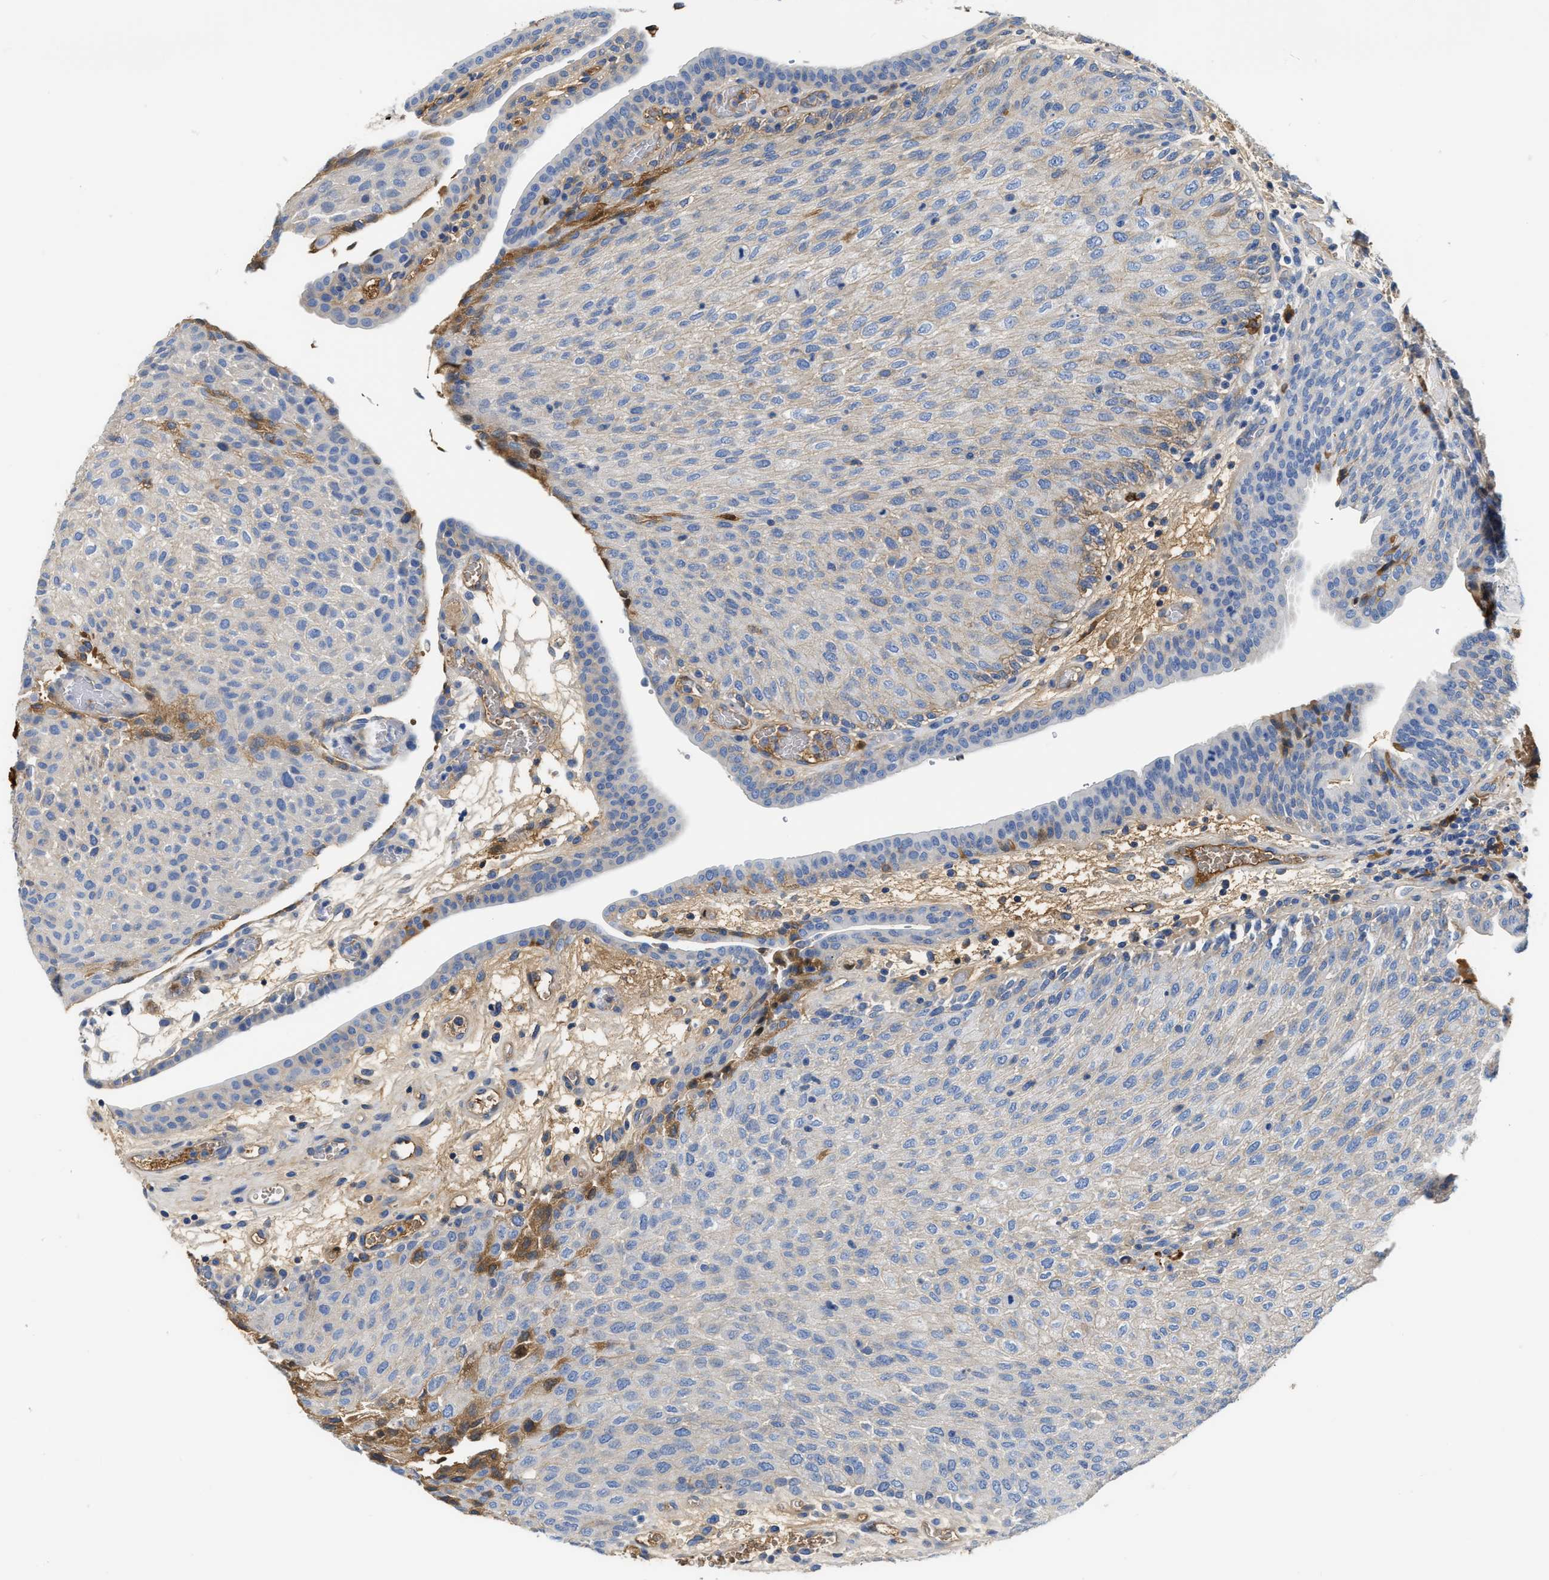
{"staining": {"intensity": "weak", "quantity": "<25%", "location": "cytoplasmic/membranous"}, "tissue": "urothelial cancer", "cell_type": "Tumor cells", "image_type": "cancer", "snomed": [{"axis": "morphology", "description": "Urothelial carcinoma, Low grade"}, {"axis": "morphology", "description": "Urothelial carcinoma, High grade"}, {"axis": "topography", "description": "Urinary bladder"}], "caption": "Immunohistochemistry (IHC) photomicrograph of neoplastic tissue: low-grade urothelial carcinoma stained with DAB reveals no significant protein staining in tumor cells. (DAB immunohistochemistry visualized using brightfield microscopy, high magnification).", "gene": "GC", "patient": {"sex": "male", "age": 35}}